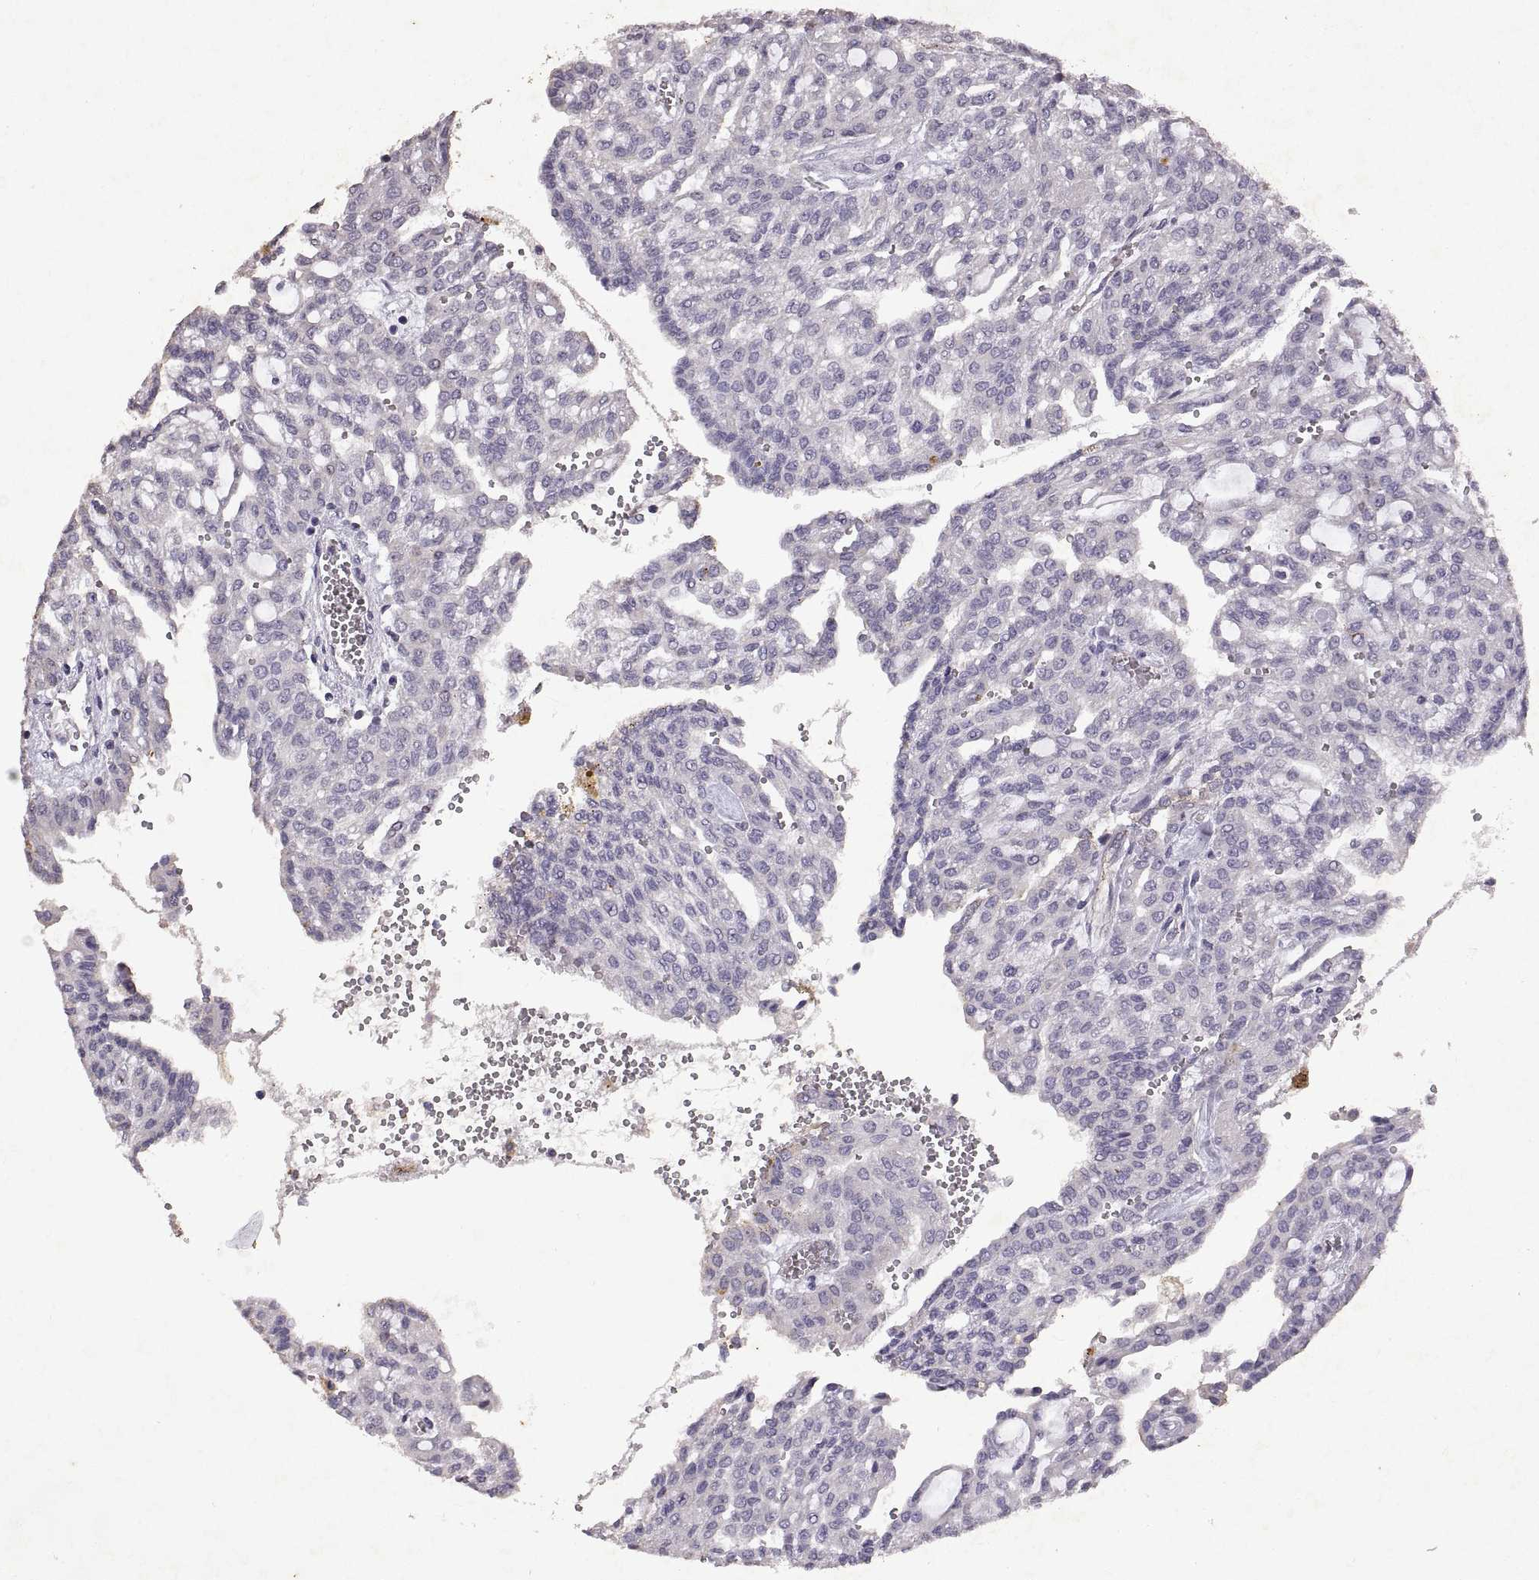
{"staining": {"intensity": "negative", "quantity": "none", "location": "none"}, "tissue": "renal cancer", "cell_type": "Tumor cells", "image_type": "cancer", "snomed": [{"axis": "morphology", "description": "Adenocarcinoma, NOS"}, {"axis": "topography", "description": "Kidney"}], "caption": "A high-resolution micrograph shows IHC staining of renal cancer, which reveals no significant positivity in tumor cells.", "gene": "DEFB136", "patient": {"sex": "male", "age": 63}}